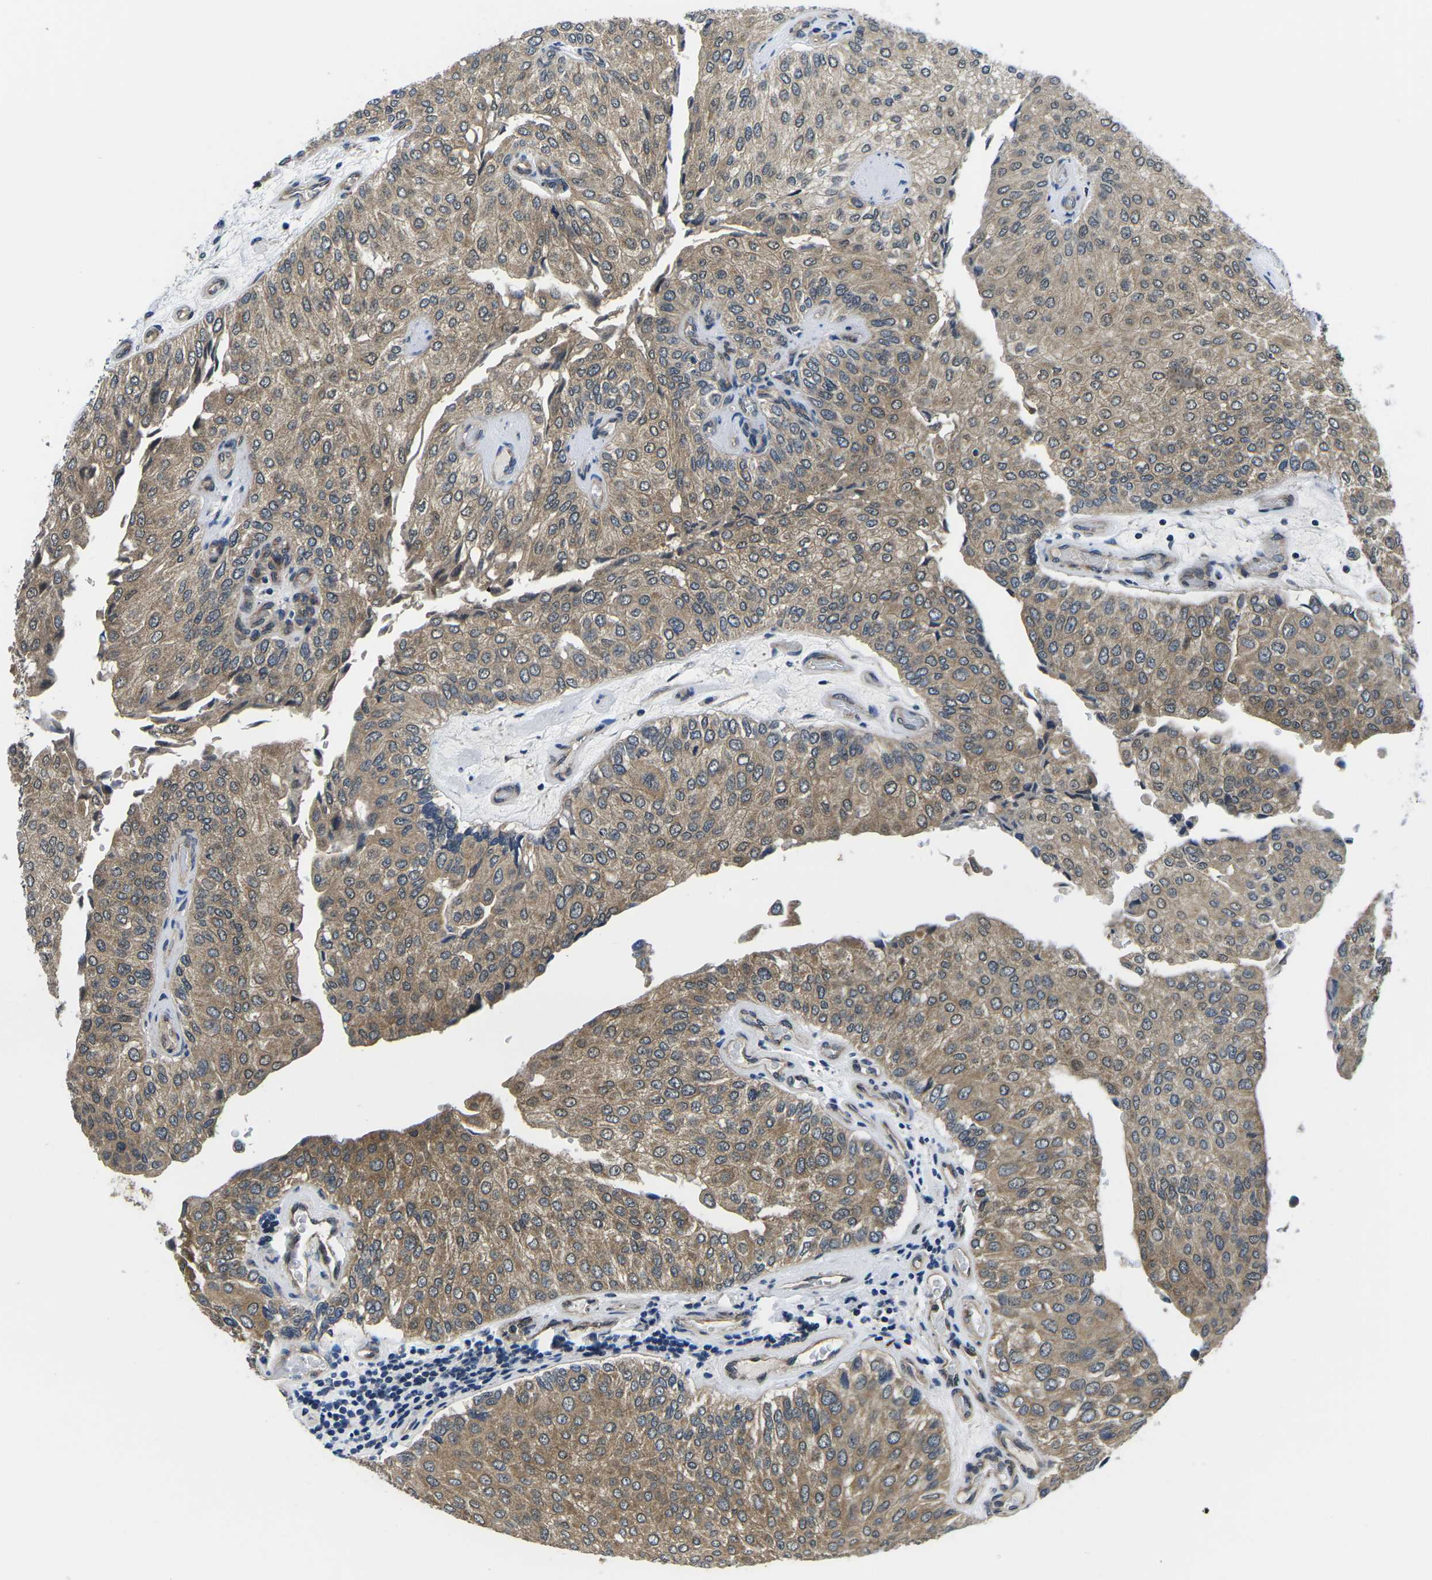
{"staining": {"intensity": "moderate", "quantity": ">75%", "location": "cytoplasmic/membranous"}, "tissue": "urothelial cancer", "cell_type": "Tumor cells", "image_type": "cancer", "snomed": [{"axis": "morphology", "description": "Urothelial carcinoma, High grade"}, {"axis": "topography", "description": "Kidney"}, {"axis": "topography", "description": "Urinary bladder"}], "caption": "This histopathology image demonstrates IHC staining of urothelial carcinoma (high-grade), with medium moderate cytoplasmic/membranous staining in about >75% of tumor cells.", "gene": "GSK3B", "patient": {"sex": "male", "age": 77}}